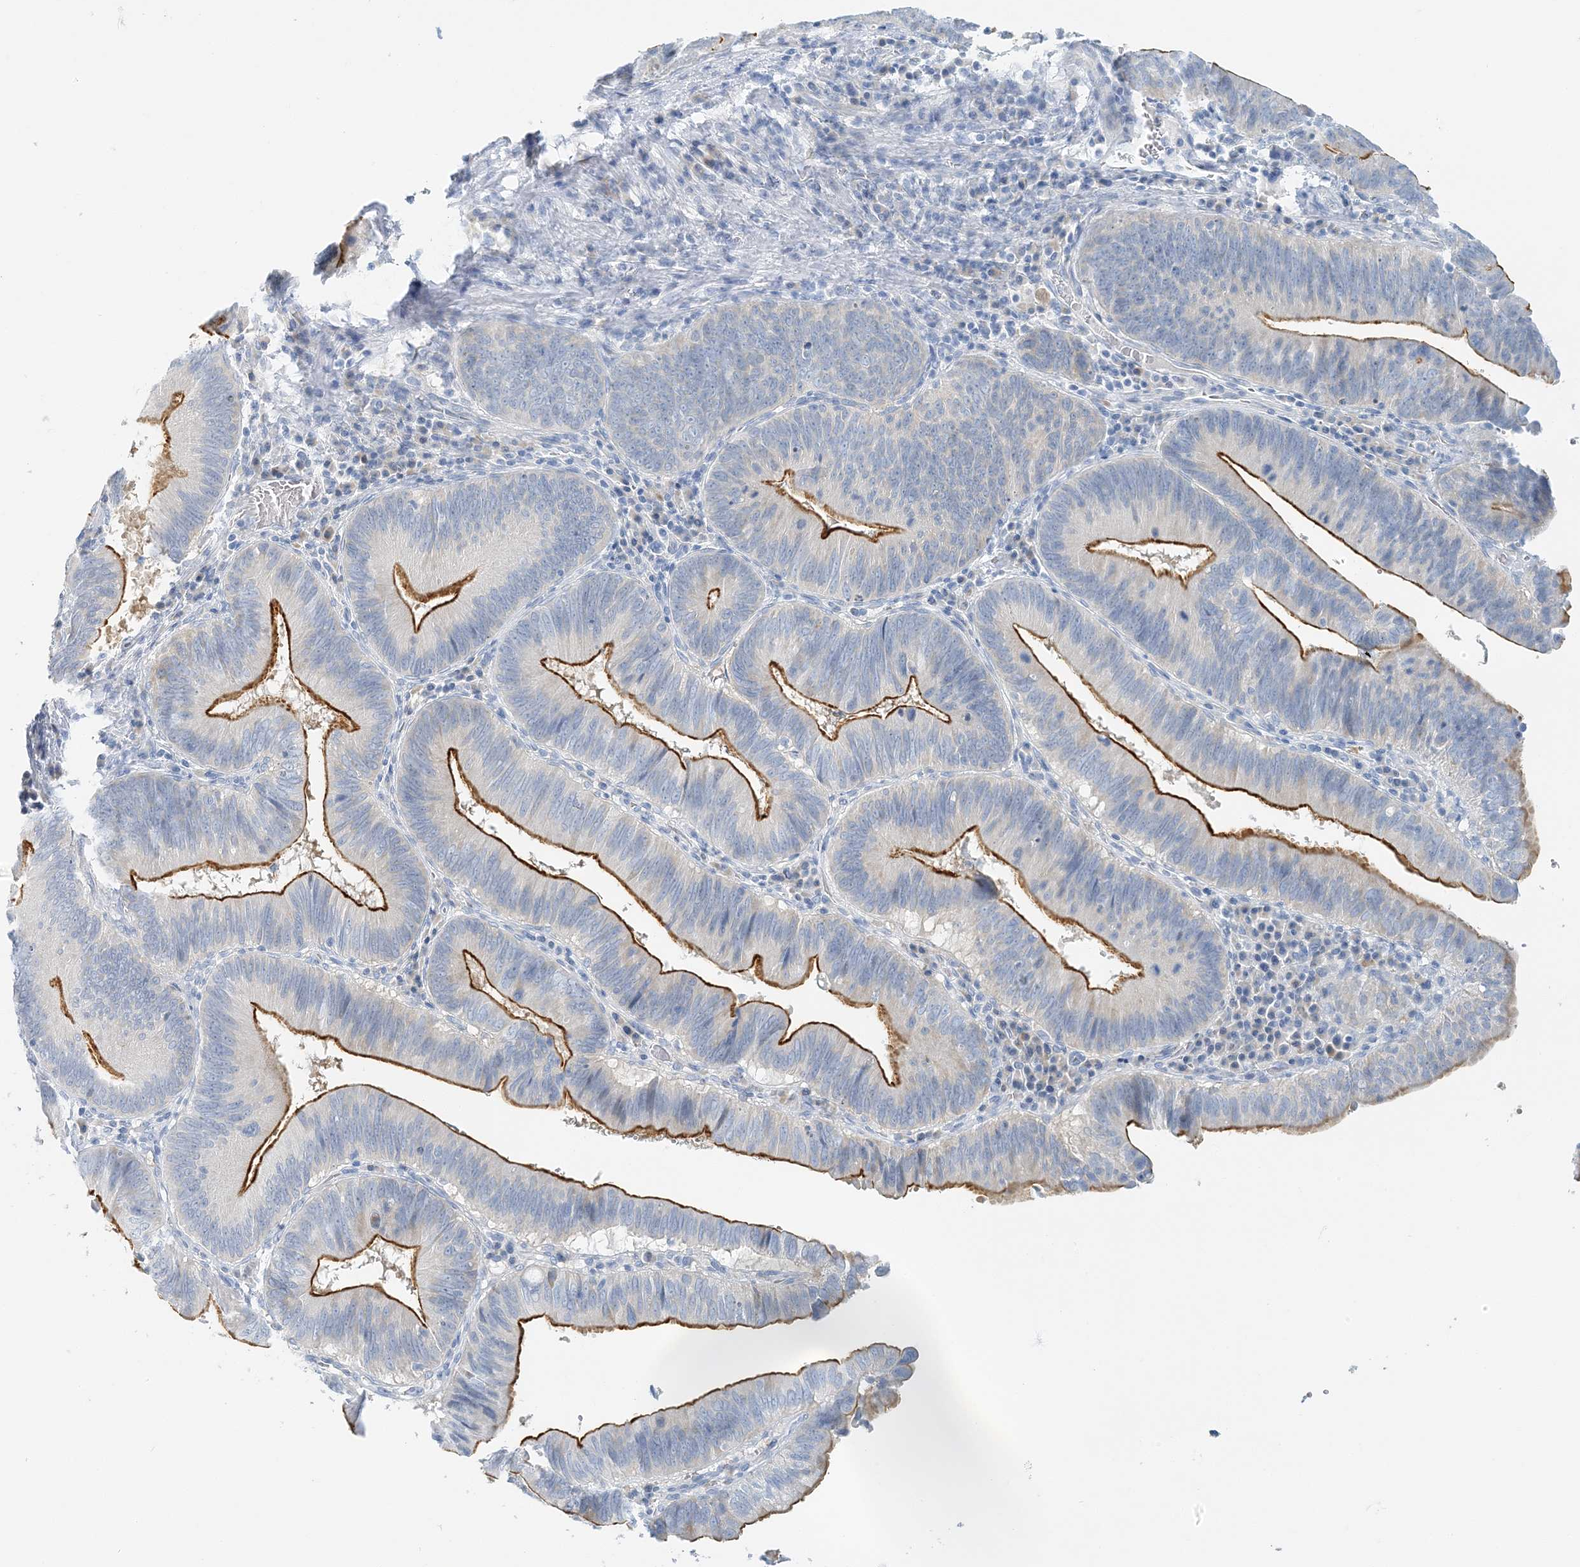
{"staining": {"intensity": "strong", "quantity": ">75%", "location": "cytoplasmic/membranous"}, "tissue": "pancreatic cancer", "cell_type": "Tumor cells", "image_type": "cancer", "snomed": [{"axis": "morphology", "description": "Adenocarcinoma, NOS"}, {"axis": "topography", "description": "Pancreas"}], "caption": "Protein analysis of adenocarcinoma (pancreatic) tissue shows strong cytoplasmic/membranous expression in approximately >75% of tumor cells. The protein is shown in brown color, while the nuclei are stained blue.", "gene": "VILL", "patient": {"sex": "male", "age": 63}}